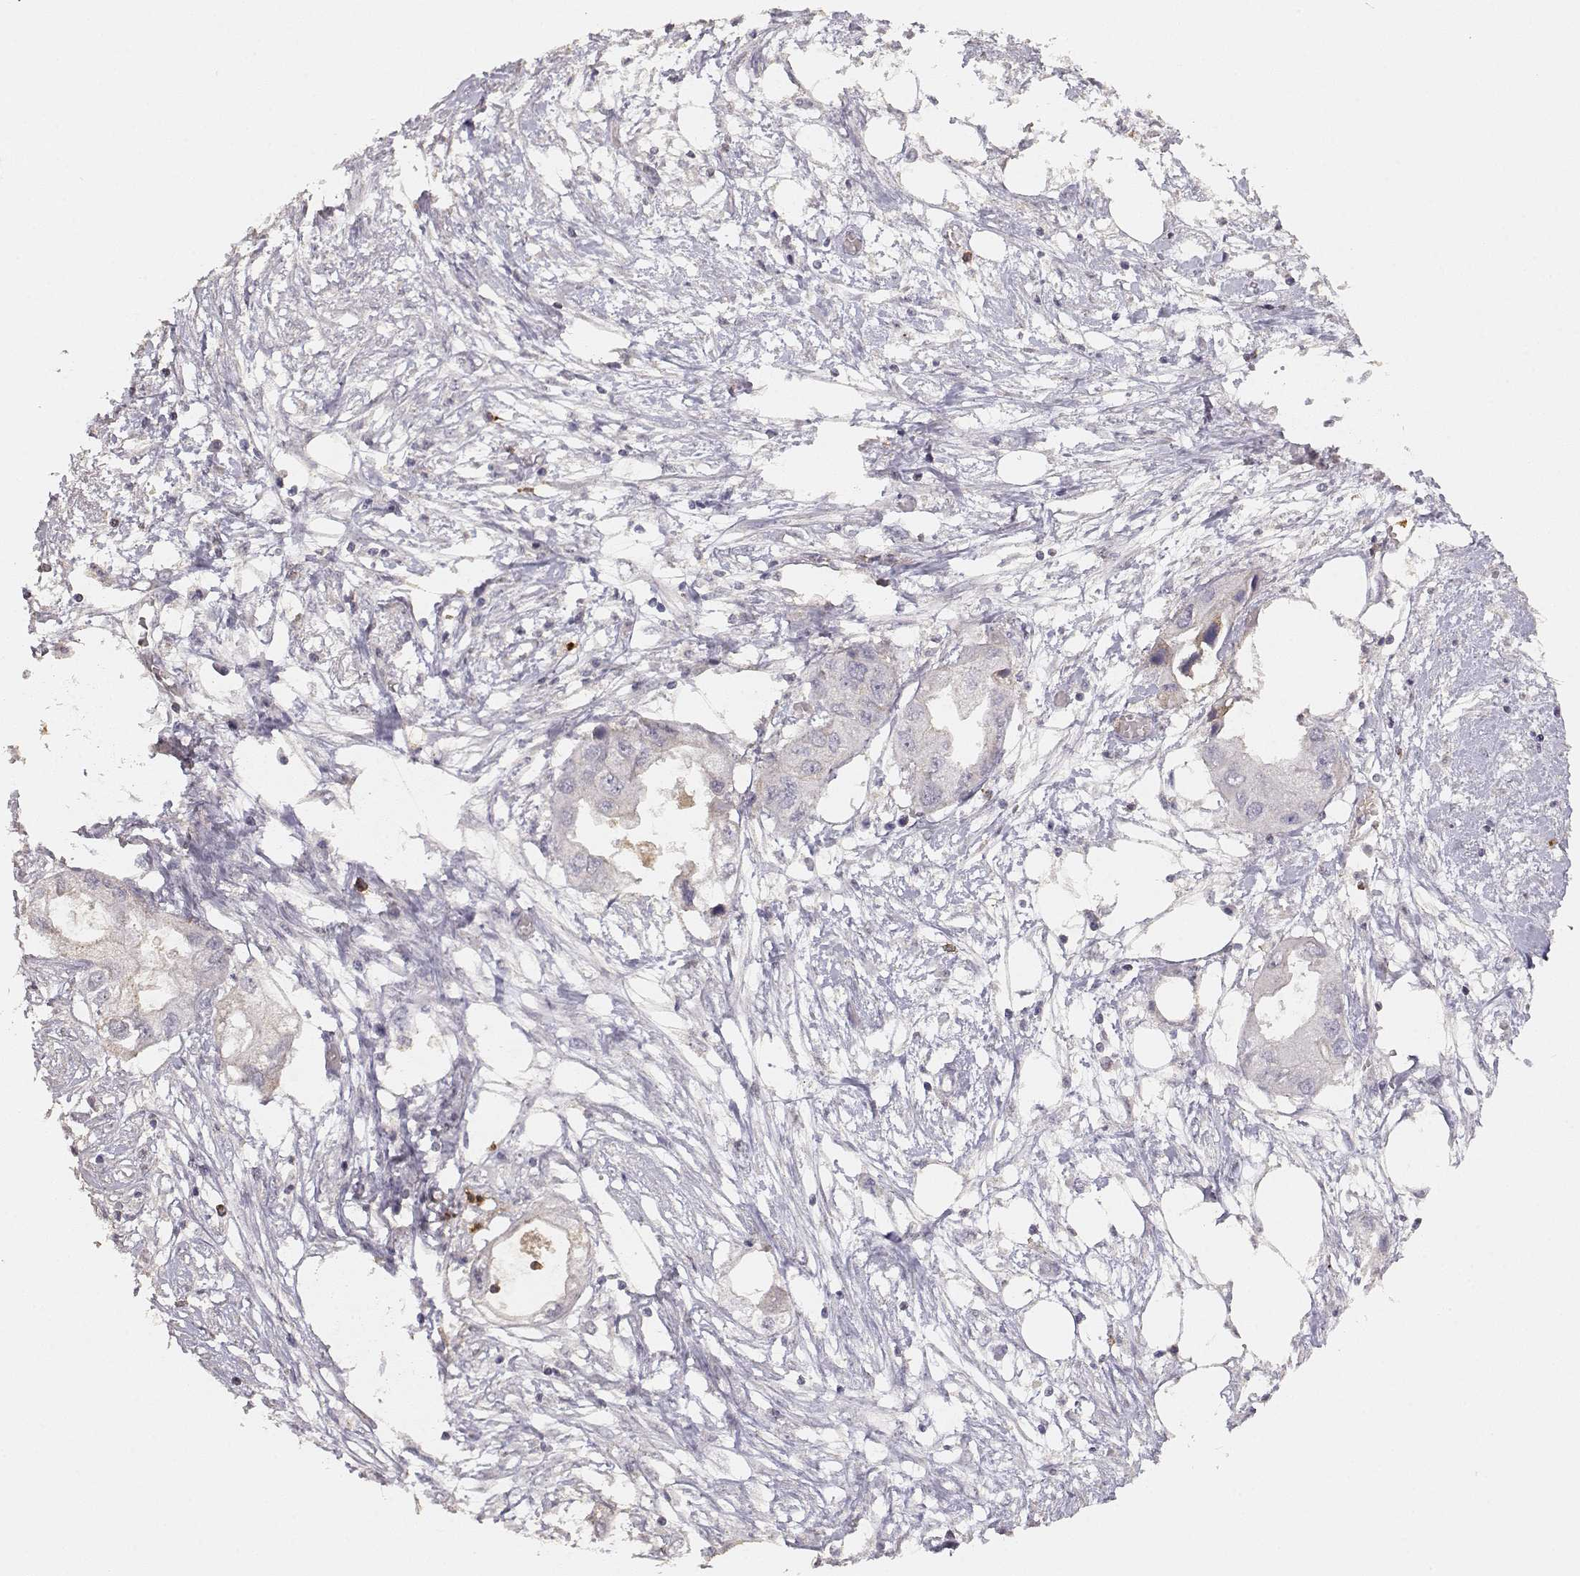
{"staining": {"intensity": "negative", "quantity": "none", "location": "none"}, "tissue": "endometrial cancer", "cell_type": "Tumor cells", "image_type": "cancer", "snomed": [{"axis": "morphology", "description": "Adenocarcinoma, NOS"}, {"axis": "morphology", "description": "Adenocarcinoma, metastatic, NOS"}, {"axis": "topography", "description": "Adipose tissue"}, {"axis": "topography", "description": "Endometrium"}], "caption": "Endometrial metastatic adenocarcinoma was stained to show a protein in brown. There is no significant positivity in tumor cells.", "gene": "TNFRSF10C", "patient": {"sex": "female", "age": 67}}